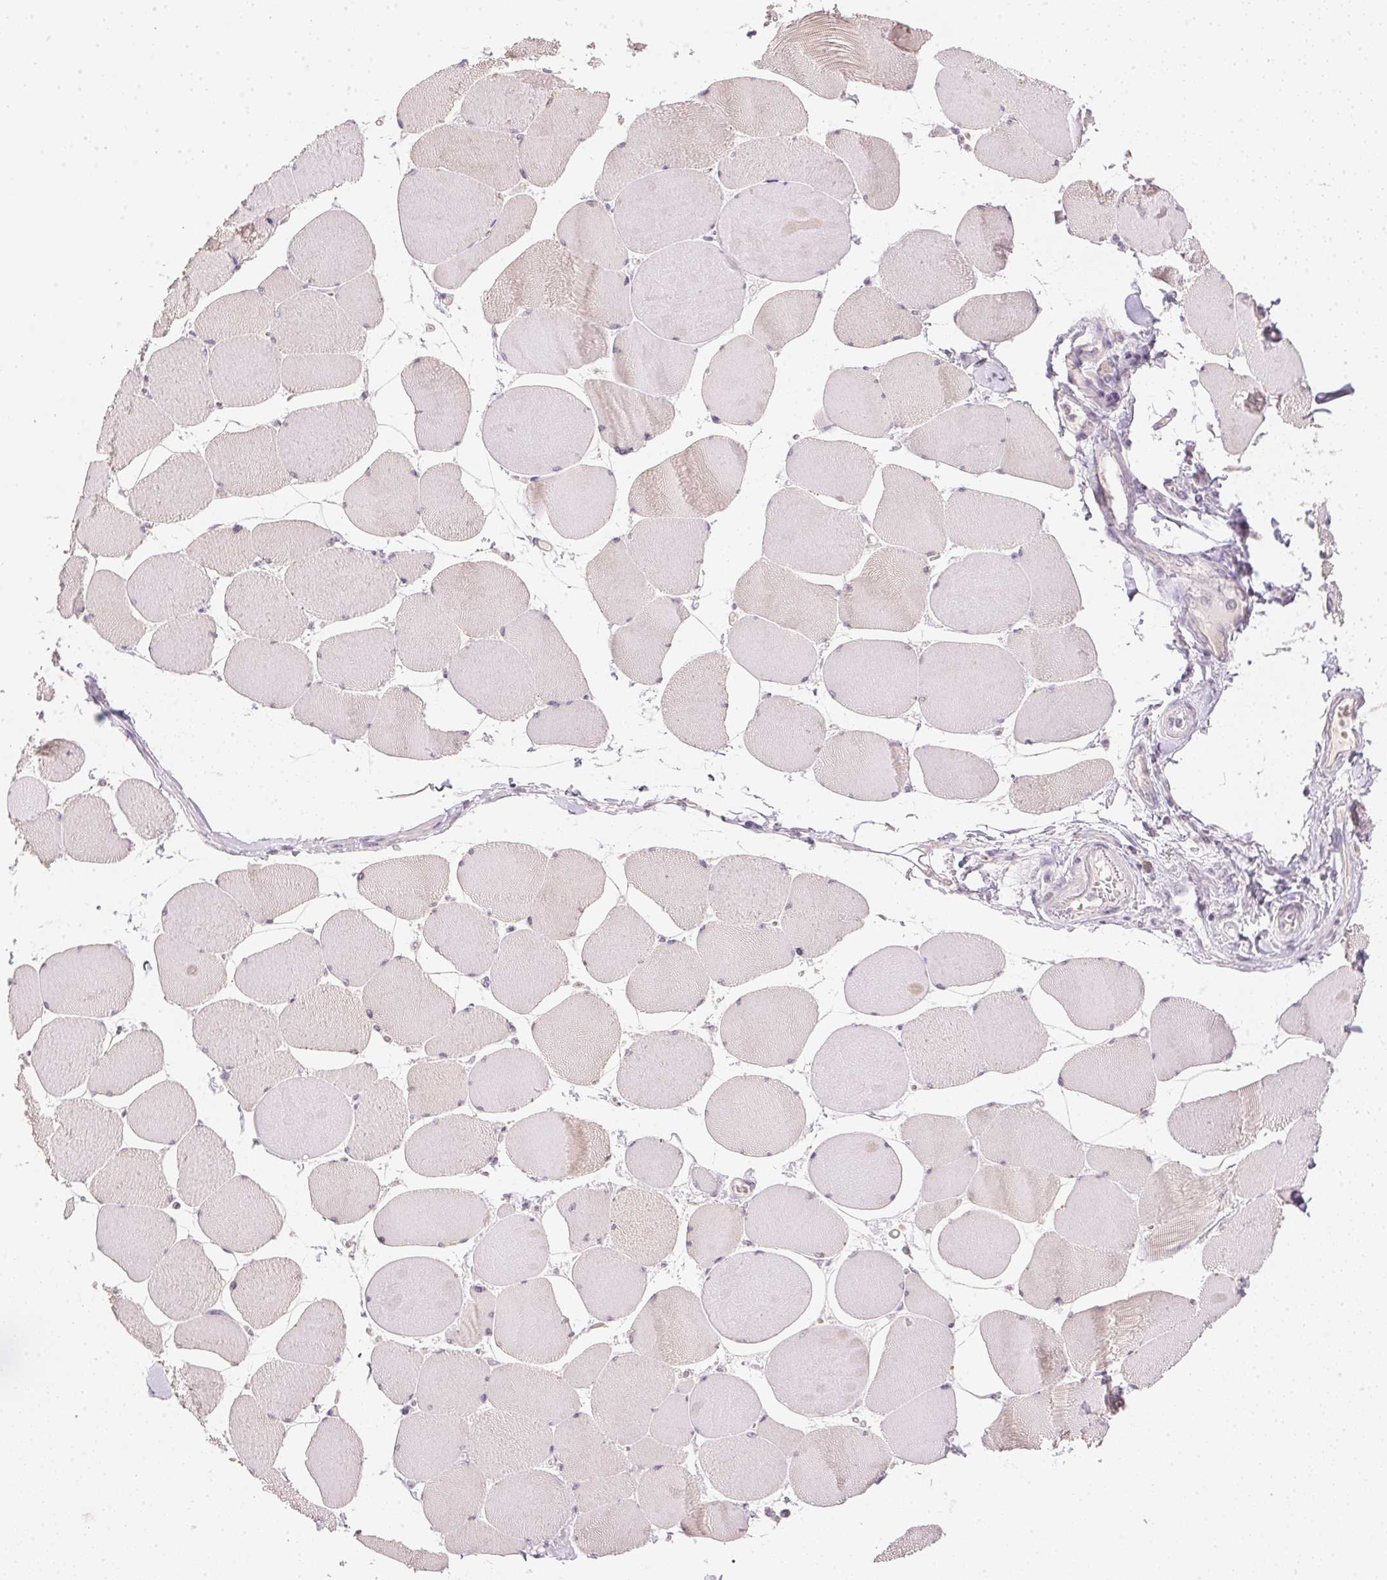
{"staining": {"intensity": "weak", "quantity": "<25%", "location": "cytoplasmic/membranous"}, "tissue": "skeletal muscle", "cell_type": "Myocytes", "image_type": "normal", "snomed": [{"axis": "morphology", "description": "Normal tissue, NOS"}, {"axis": "topography", "description": "Skeletal muscle"}], "caption": "The immunohistochemistry image has no significant positivity in myocytes of skeletal muscle.", "gene": "DHCR24", "patient": {"sex": "female", "age": 75}}